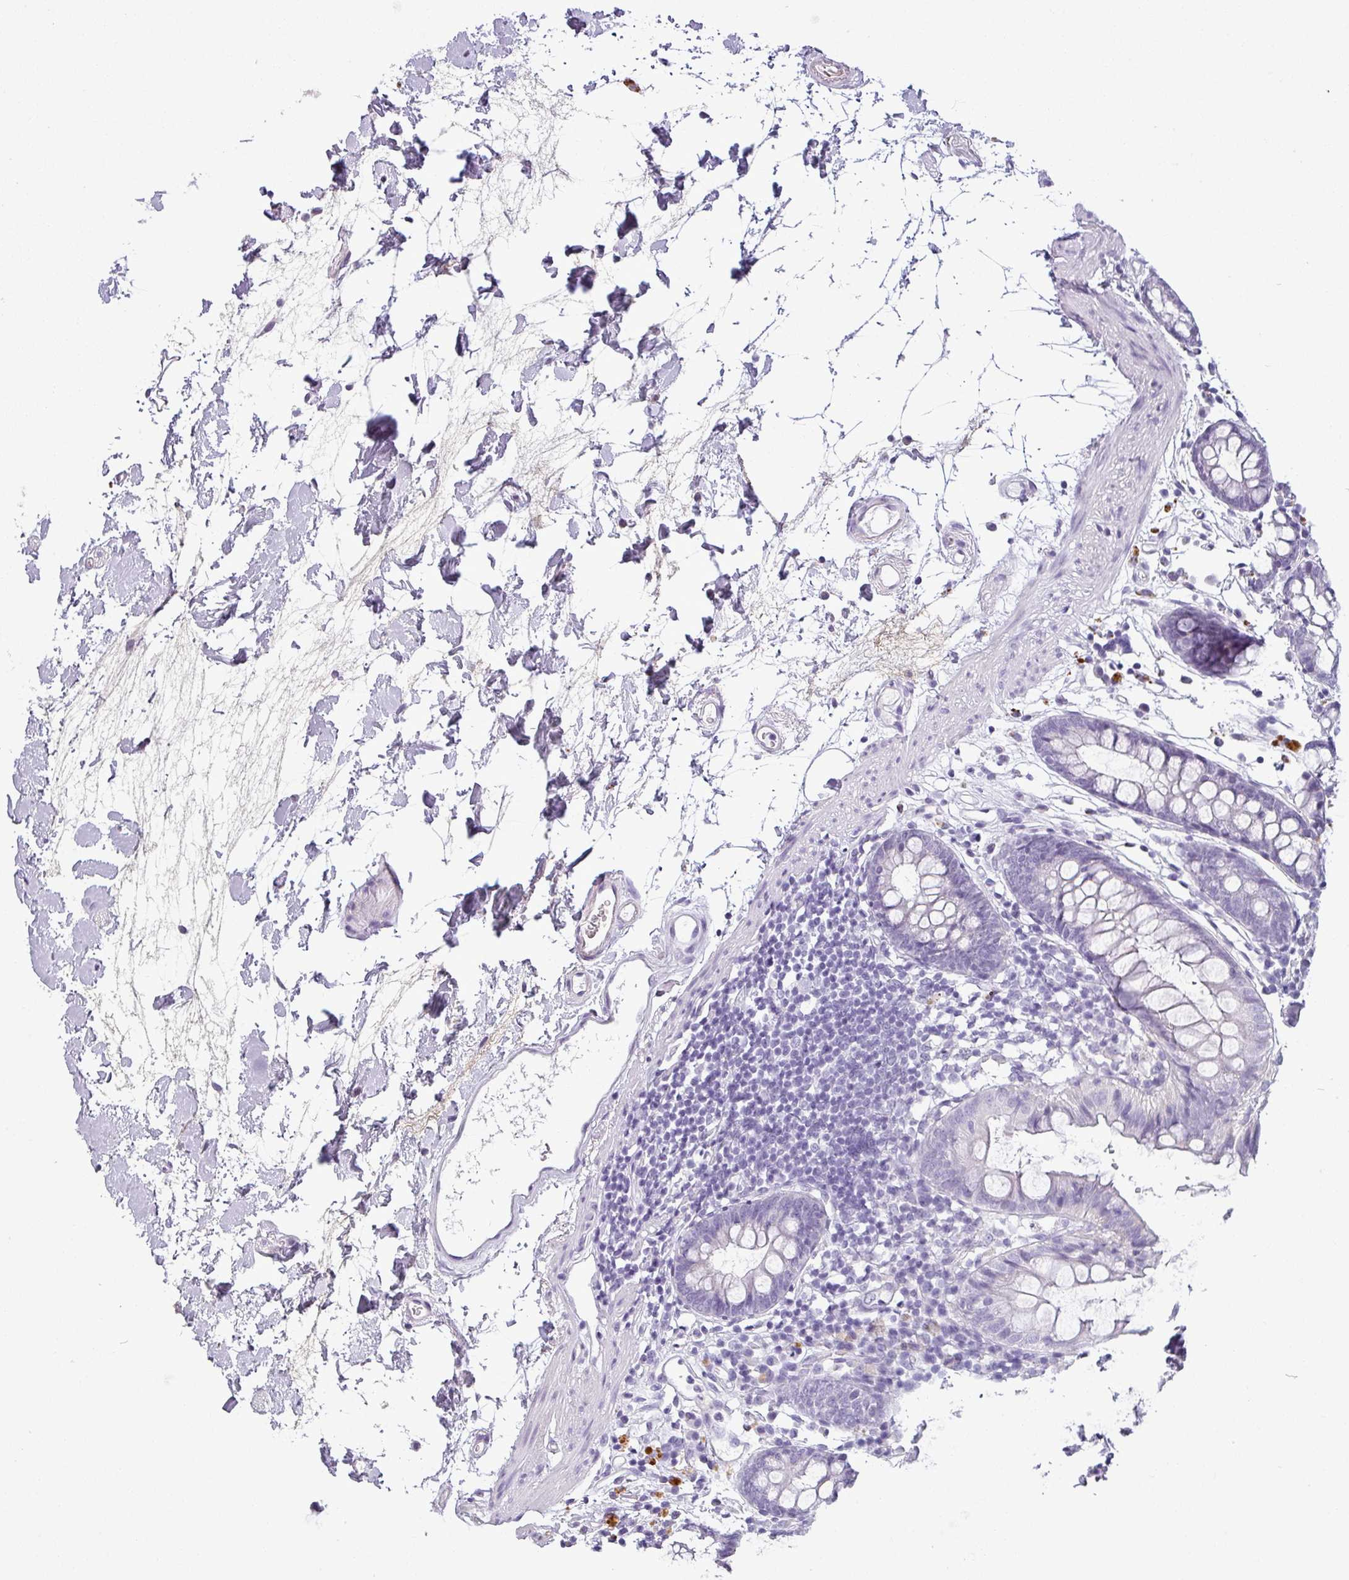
{"staining": {"intensity": "negative", "quantity": "none", "location": "none"}, "tissue": "colon", "cell_type": "Endothelial cells", "image_type": "normal", "snomed": [{"axis": "morphology", "description": "Normal tissue, NOS"}, {"axis": "topography", "description": "Colon"}], "caption": "This is a photomicrograph of IHC staining of unremarkable colon, which shows no positivity in endothelial cells.", "gene": "CDH16", "patient": {"sex": "female", "age": 84}}